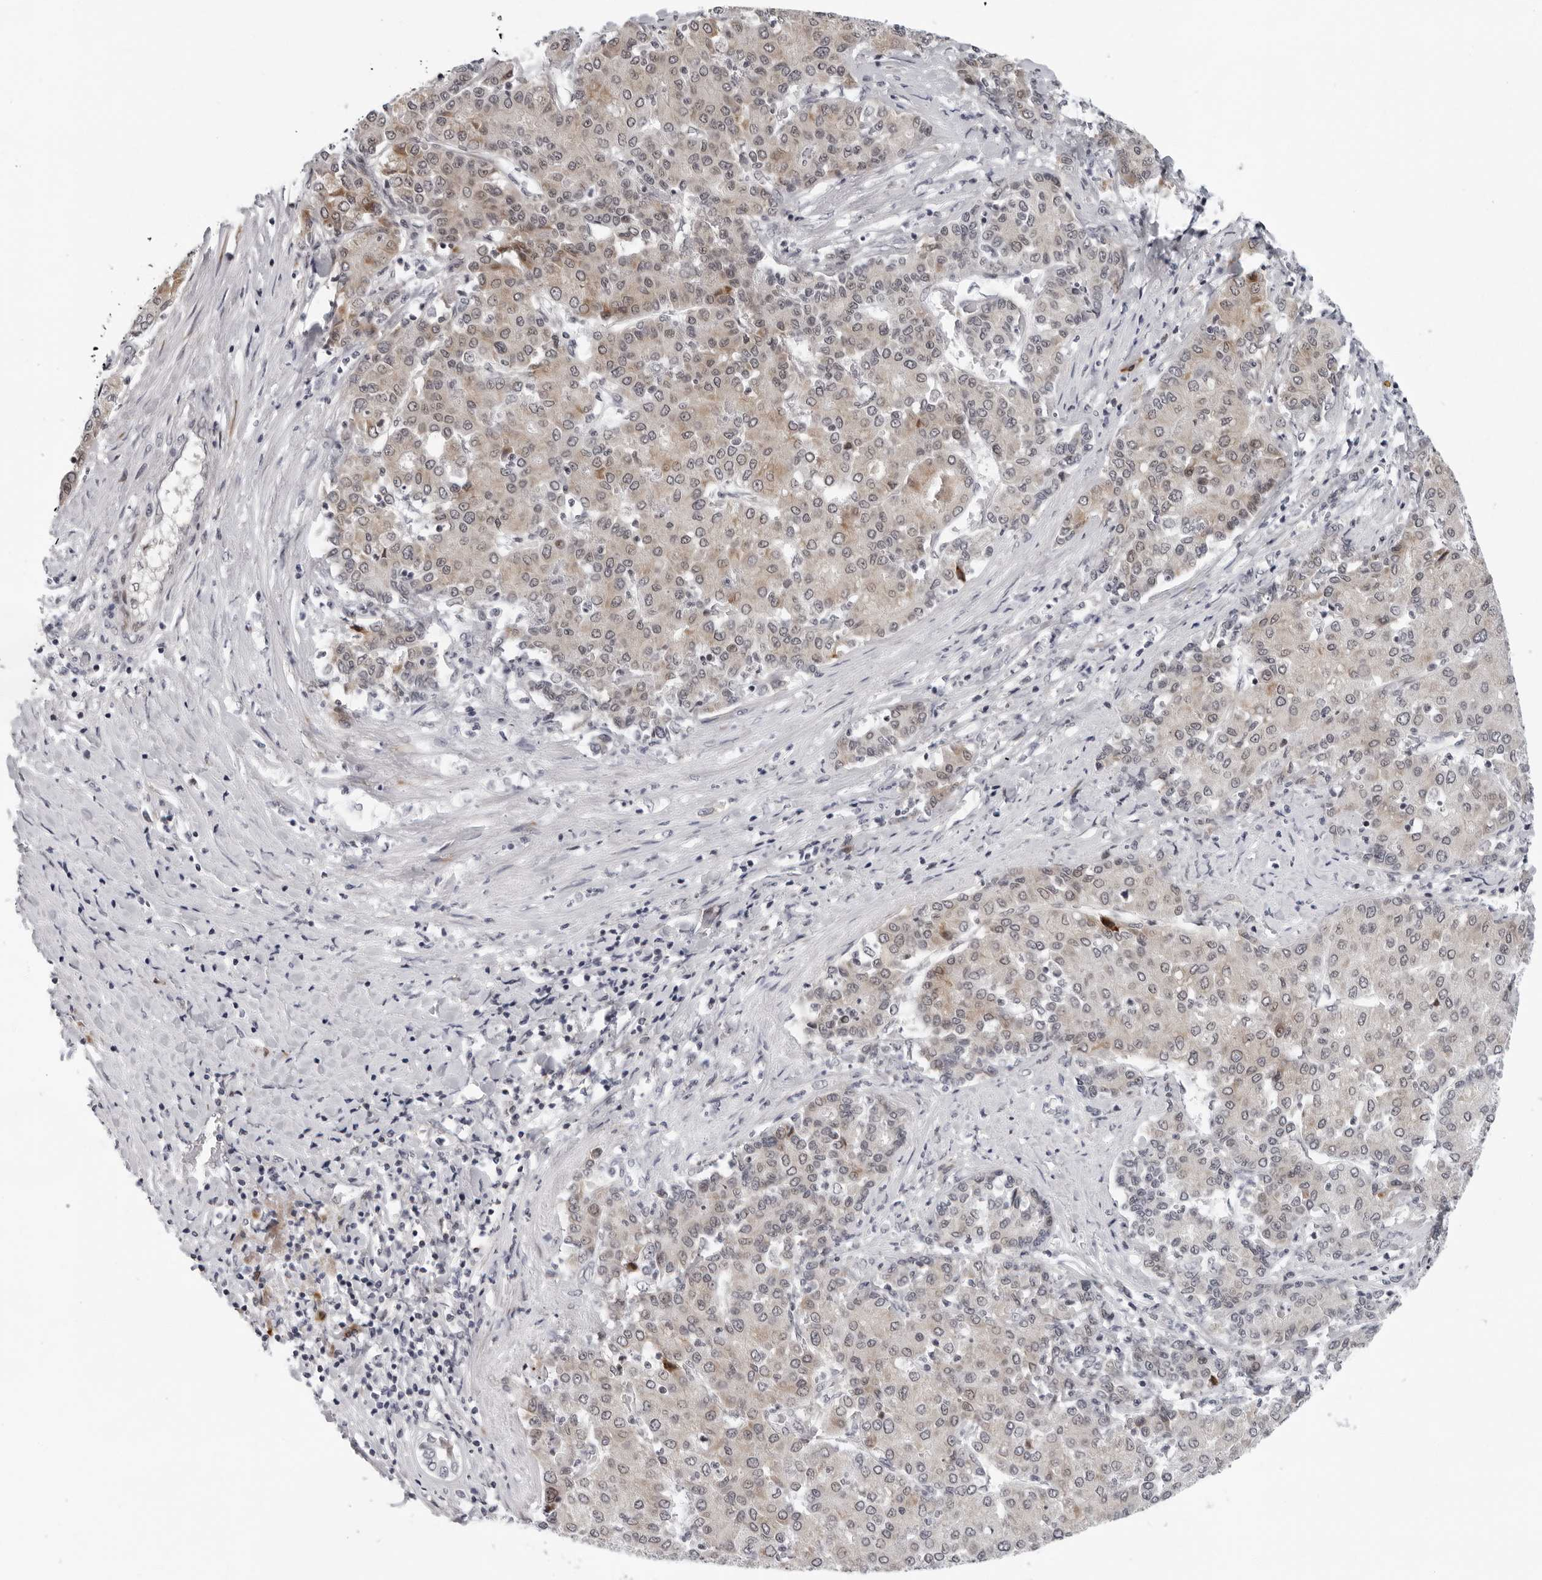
{"staining": {"intensity": "weak", "quantity": ">75%", "location": "cytoplasmic/membranous"}, "tissue": "liver cancer", "cell_type": "Tumor cells", "image_type": "cancer", "snomed": [{"axis": "morphology", "description": "Carcinoma, Hepatocellular, NOS"}, {"axis": "topography", "description": "Liver"}], "caption": "Immunohistochemical staining of human hepatocellular carcinoma (liver) exhibits low levels of weak cytoplasmic/membranous protein staining in about >75% of tumor cells. Using DAB (3,3'-diaminobenzidine) (brown) and hematoxylin (blue) stains, captured at high magnification using brightfield microscopy.", "gene": "PIP4K2C", "patient": {"sex": "male", "age": 65}}